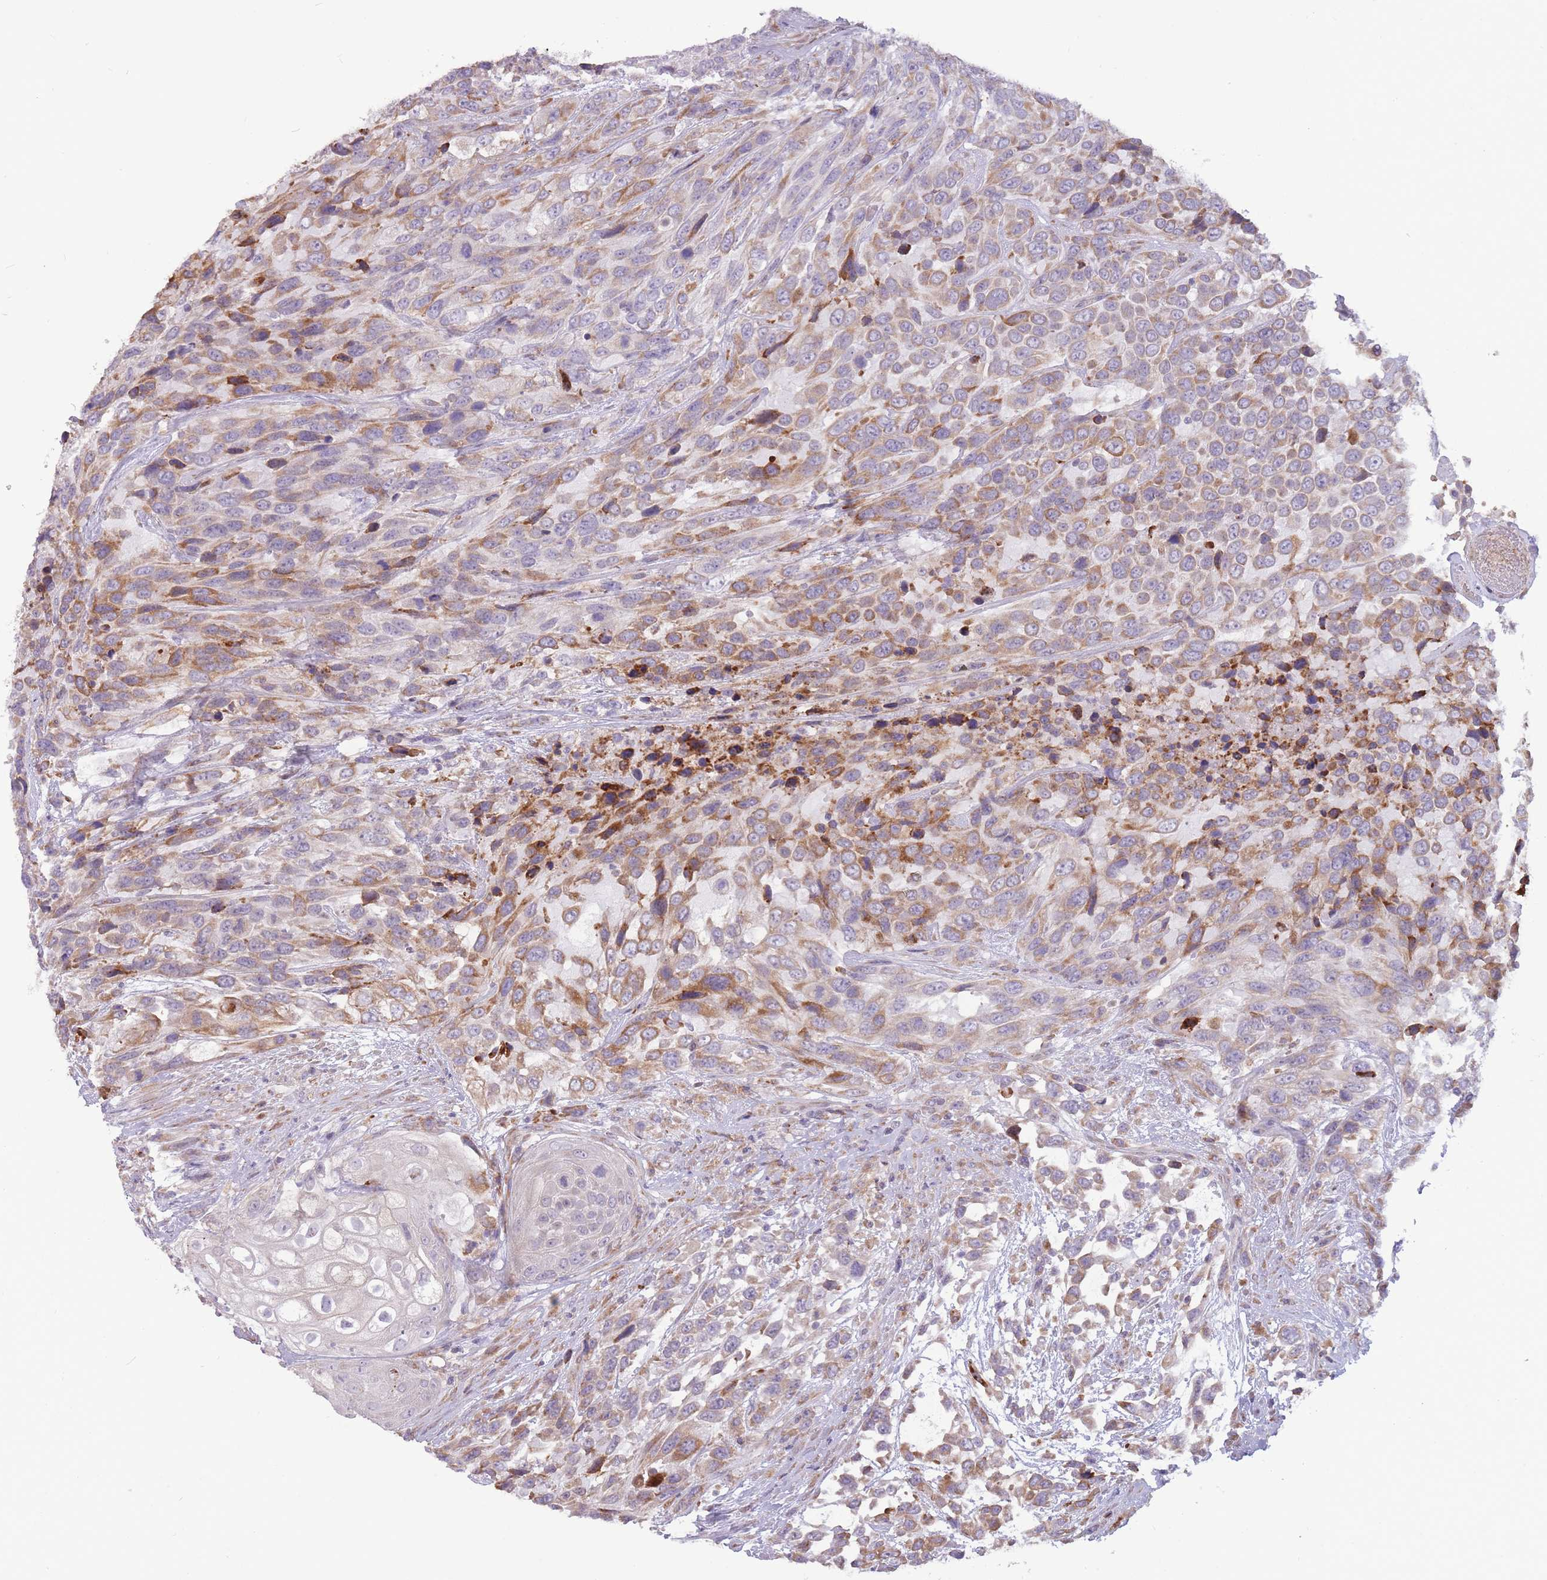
{"staining": {"intensity": "moderate", "quantity": ">75%", "location": "cytoplasmic/membranous"}, "tissue": "urothelial cancer", "cell_type": "Tumor cells", "image_type": "cancer", "snomed": [{"axis": "morphology", "description": "Urothelial carcinoma, High grade"}, {"axis": "topography", "description": "Urinary bladder"}], "caption": "A histopathology image showing moderate cytoplasmic/membranous expression in approximately >75% of tumor cells in urothelial cancer, as visualized by brown immunohistochemical staining.", "gene": "TRAPPC5", "patient": {"sex": "female", "age": 70}}